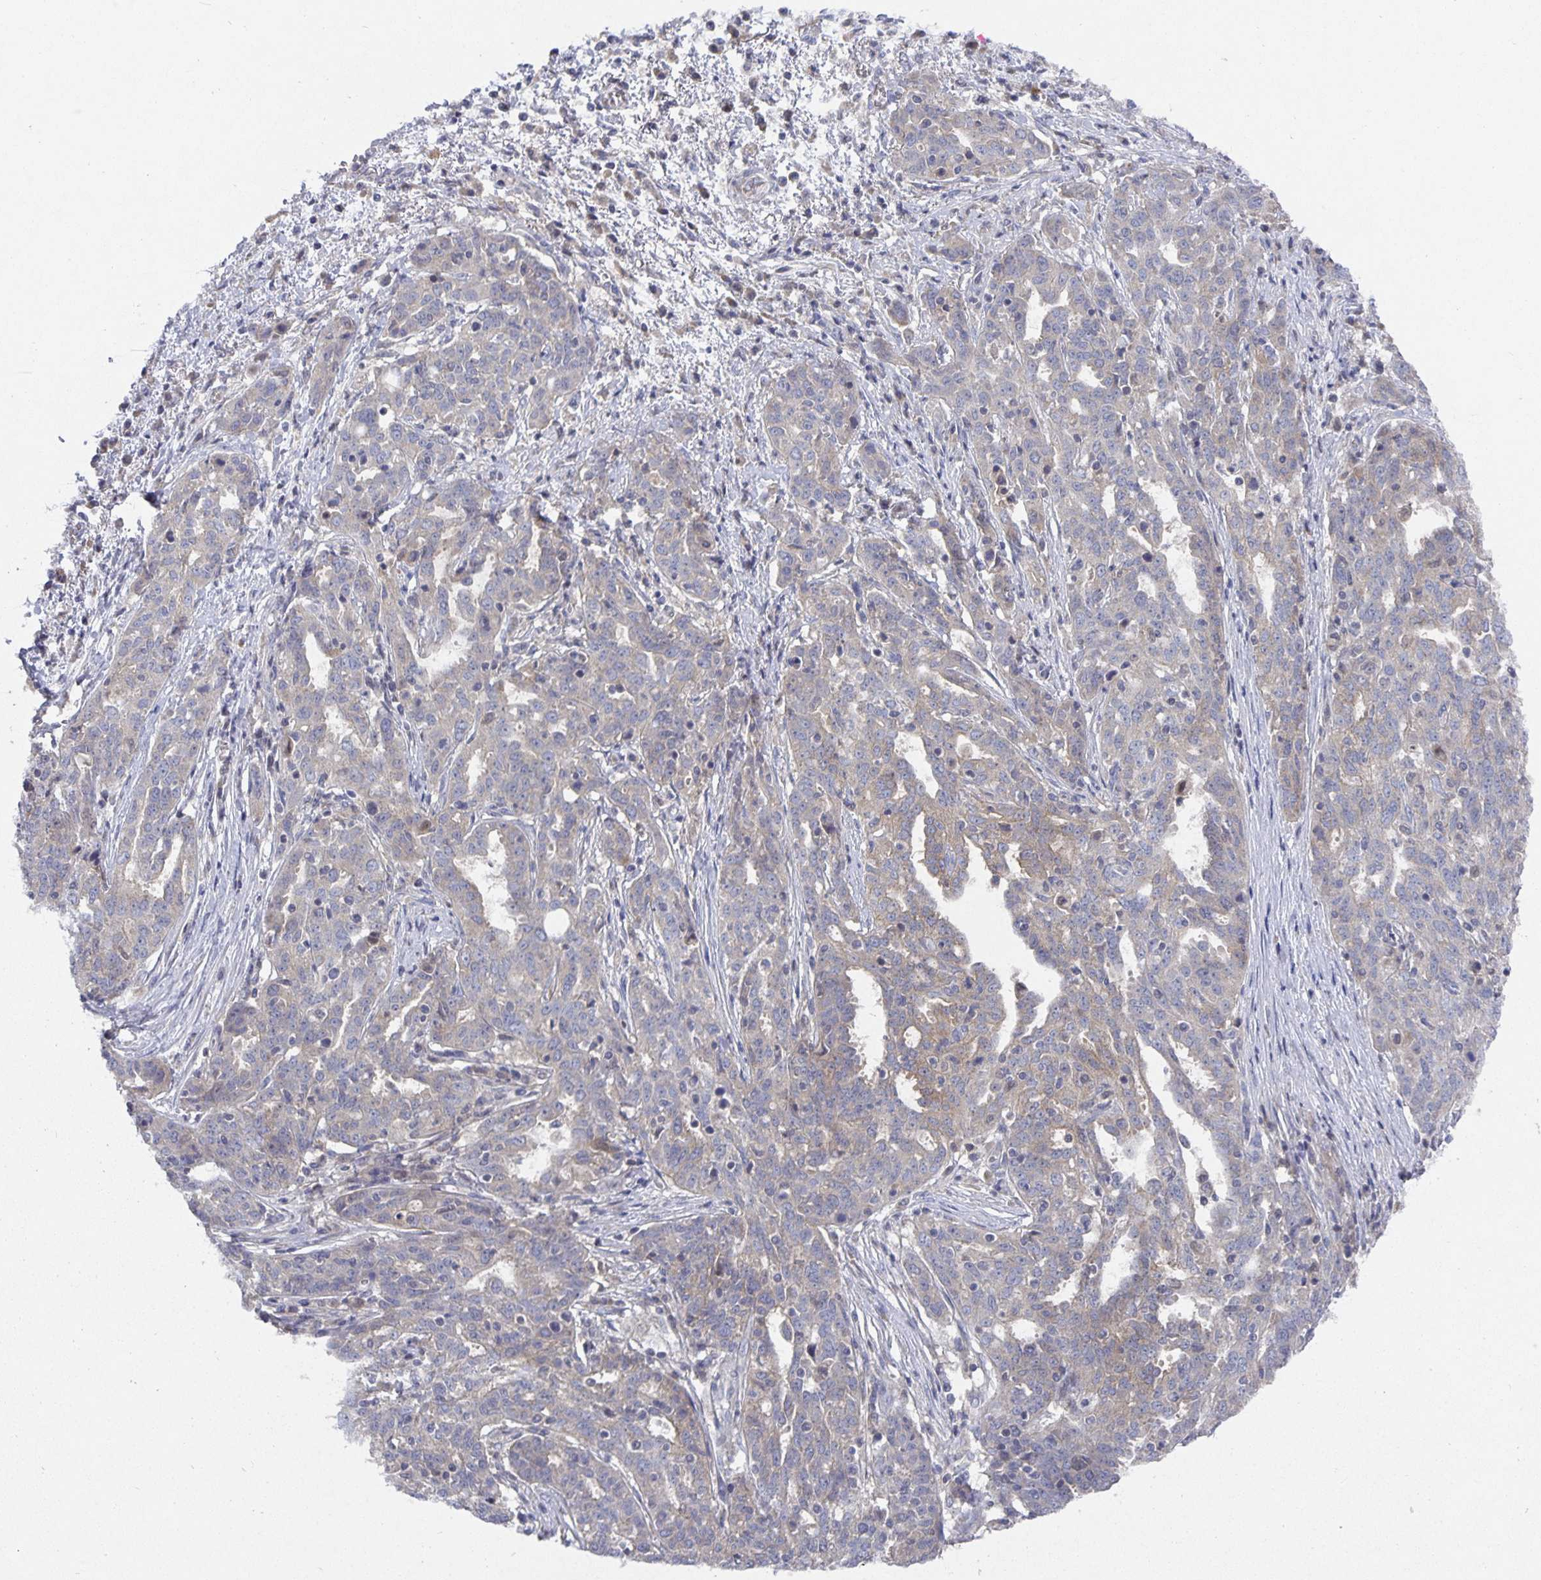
{"staining": {"intensity": "weak", "quantity": "25%-75%", "location": "cytoplasmic/membranous"}, "tissue": "ovarian cancer", "cell_type": "Tumor cells", "image_type": "cancer", "snomed": [{"axis": "morphology", "description": "Cystadenocarcinoma, serous, NOS"}, {"axis": "topography", "description": "Ovary"}], "caption": "High-magnification brightfield microscopy of ovarian serous cystadenocarcinoma stained with DAB (3,3'-diaminobenzidine) (brown) and counterstained with hematoxylin (blue). tumor cells exhibit weak cytoplasmic/membranous expression is present in about25%-75% of cells.", "gene": "HEPN1", "patient": {"sex": "female", "age": 67}}